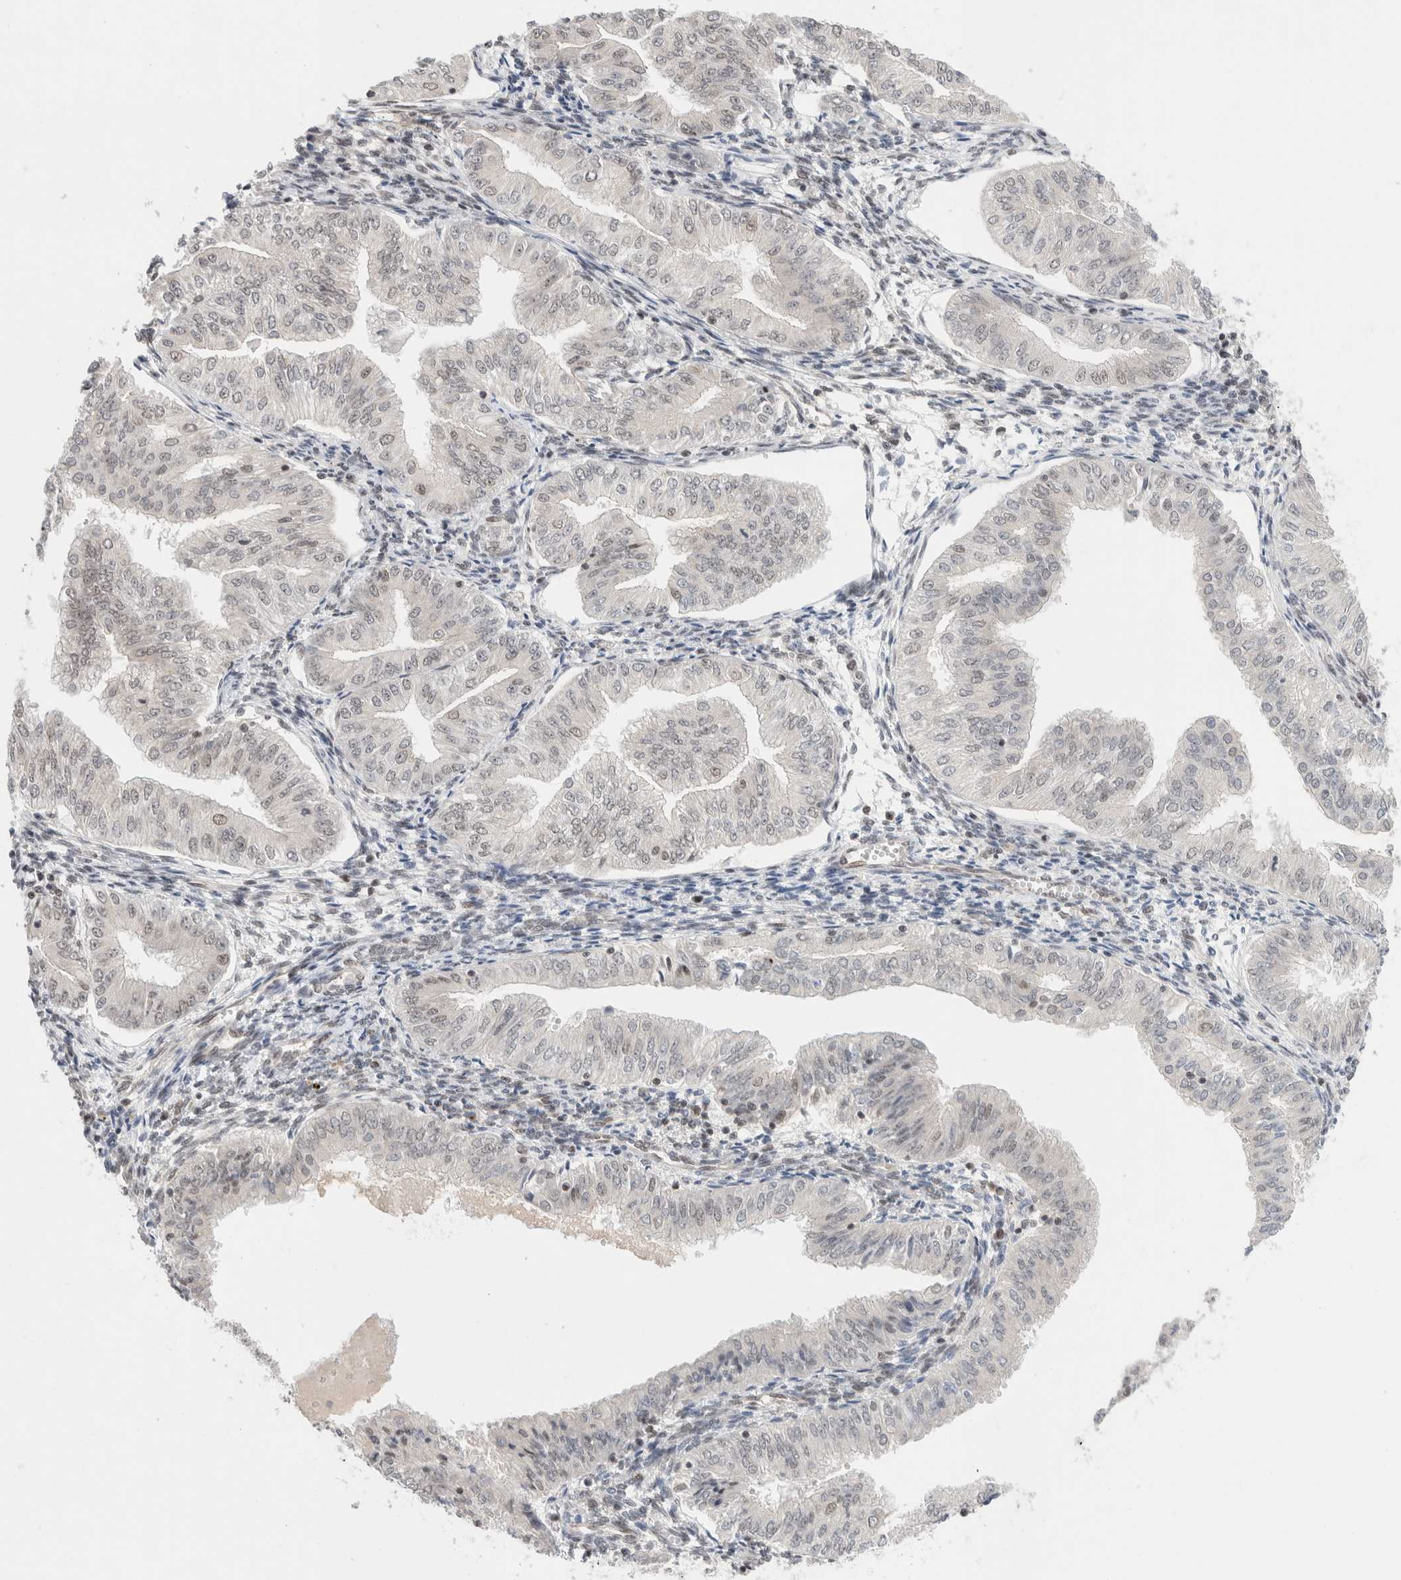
{"staining": {"intensity": "weak", "quantity": "<25%", "location": "nuclear"}, "tissue": "endometrial cancer", "cell_type": "Tumor cells", "image_type": "cancer", "snomed": [{"axis": "morphology", "description": "Normal tissue, NOS"}, {"axis": "morphology", "description": "Adenocarcinoma, NOS"}, {"axis": "topography", "description": "Endometrium"}], "caption": "A micrograph of human endometrial adenocarcinoma is negative for staining in tumor cells.", "gene": "GATAD2A", "patient": {"sex": "female", "age": 53}}